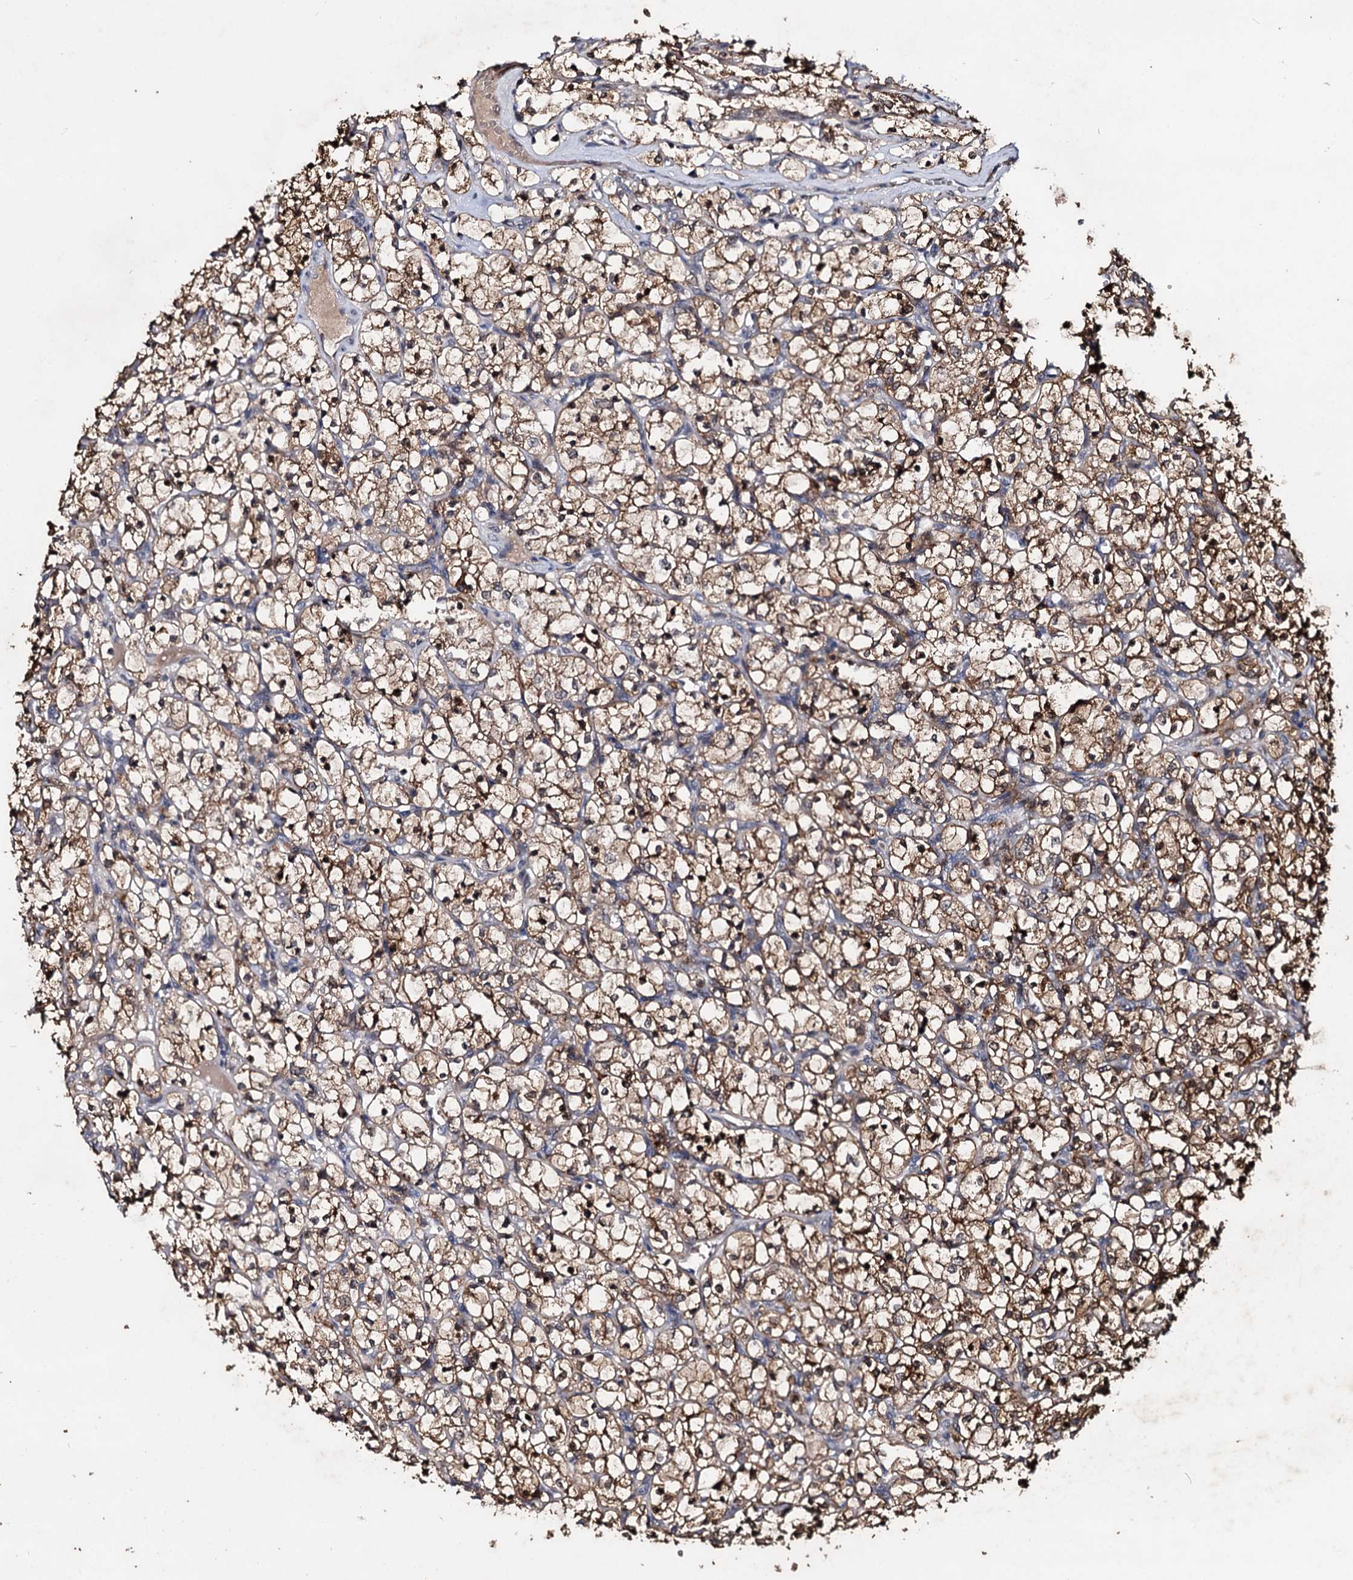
{"staining": {"intensity": "moderate", "quantity": ">75%", "location": "cytoplasmic/membranous"}, "tissue": "renal cancer", "cell_type": "Tumor cells", "image_type": "cancer", "snomed": [{"axis": "morphology", "description": "Adenocarcinoma, NOS"}, {"axis": "topography", "description": "Kidney"}], "caption": "Immunohistochemistry (DAB (3,3'-diaminobenzidine)) staining of renal adenocarcinoma exhibits moderate cytoplasmic/membranous protein positivity in approximately >75% of tumor cells. Immunohistochemistry stains the protein in brown and the nuclei are stained blue.", "gene": "SLC46A3", "patient": {"sex": "female", "age": 69}}